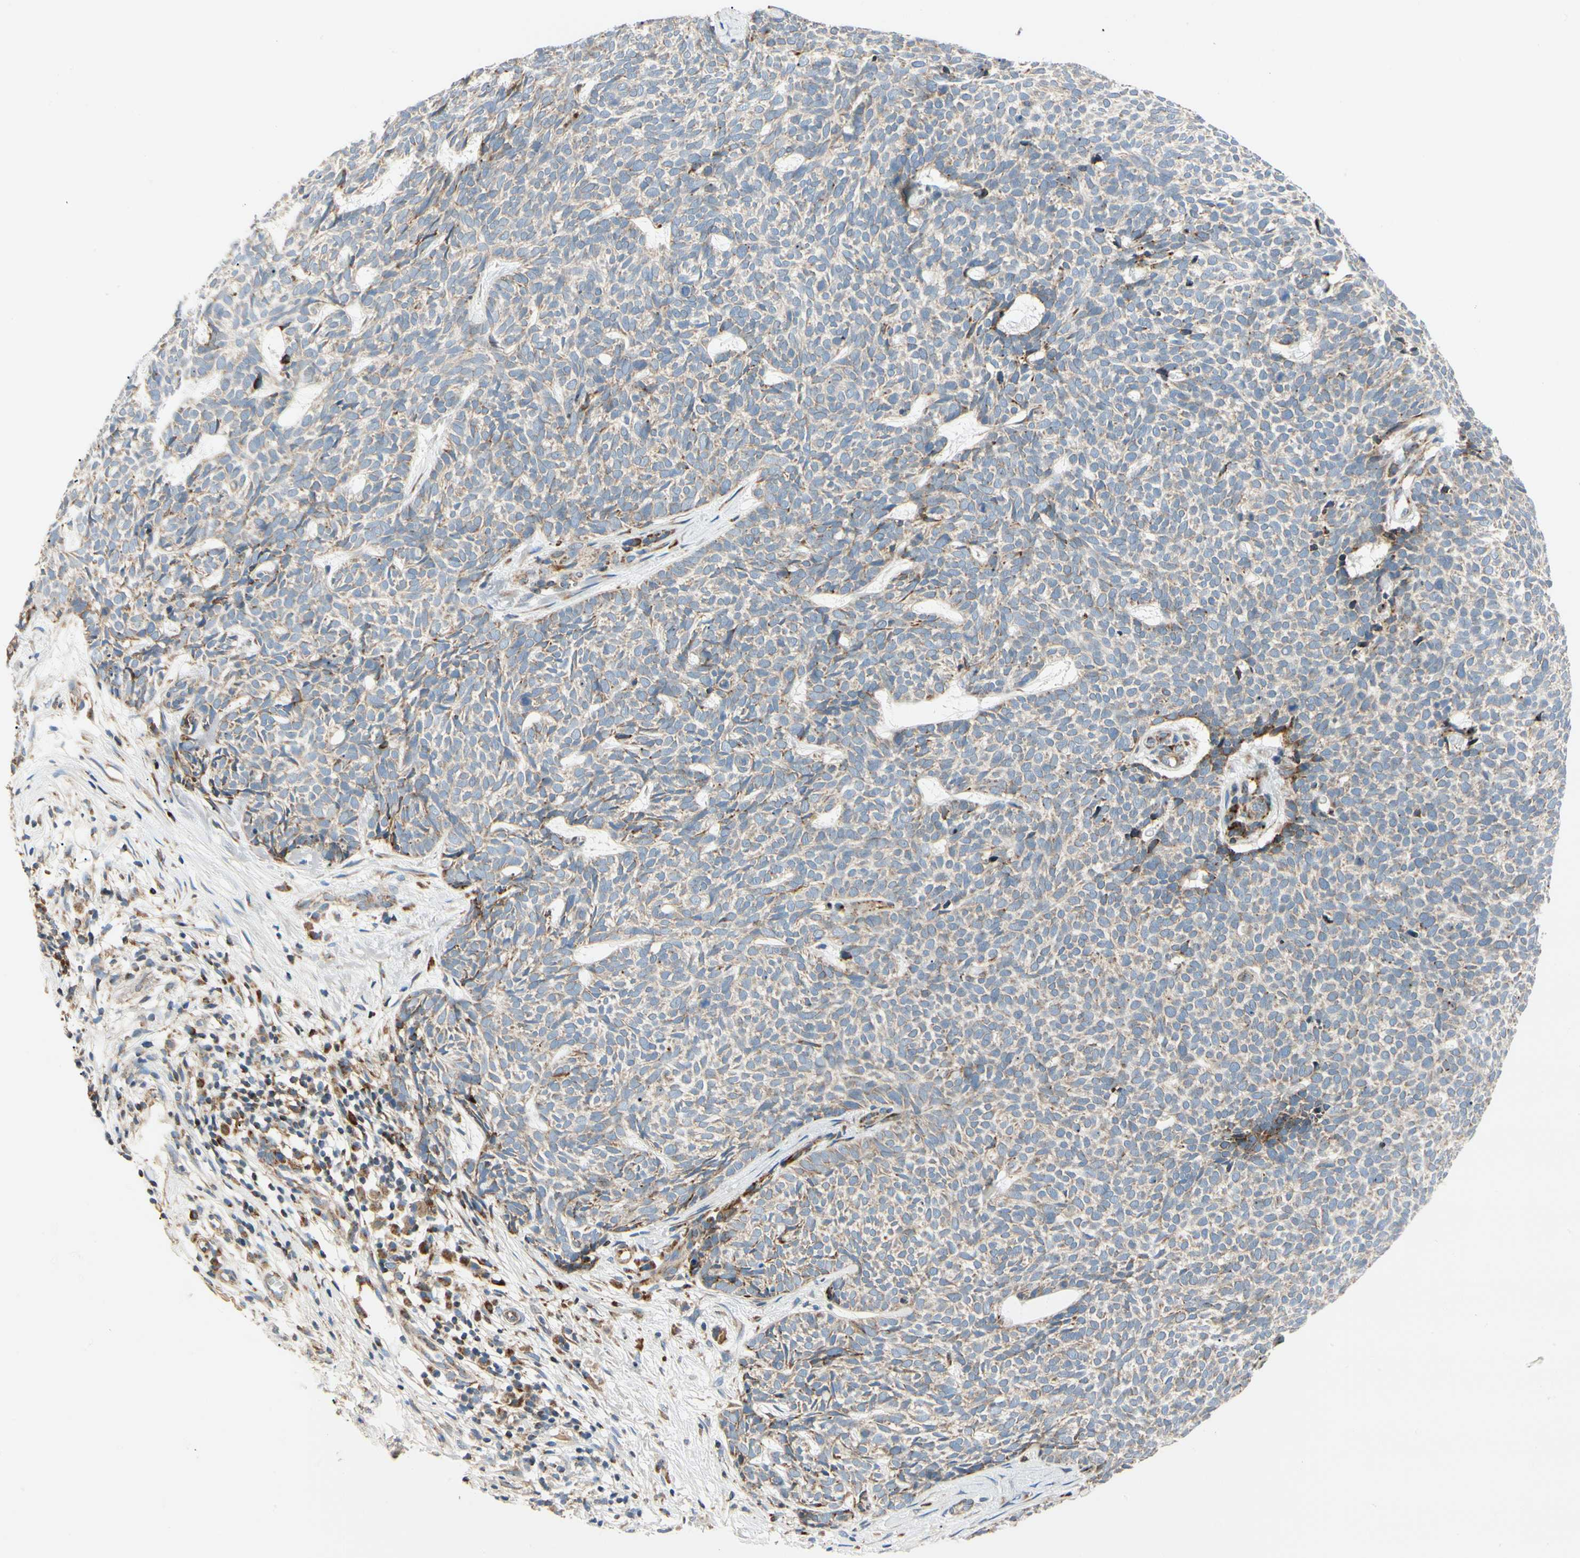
{"staining": {"intensity": "weak", "quantity": ">75%", "location": "cytoplasmic/membranous"}, "tissue": "skin cancer", "cell_type": "Tumor cells", "image_type": "cancer", "snomed": [{"axis": "morphology", "description": "Basal cell carcinoma"}, {"axis": "topography", "description": "Skin"}], "caption": "Weak cytoplasmic/membranous expression is appreciated in approximately >75% of tumor cells in basal cell carcinoma (skin).", "gene": "MRPL9", "patient": {"sex": "female", "age": 84}}